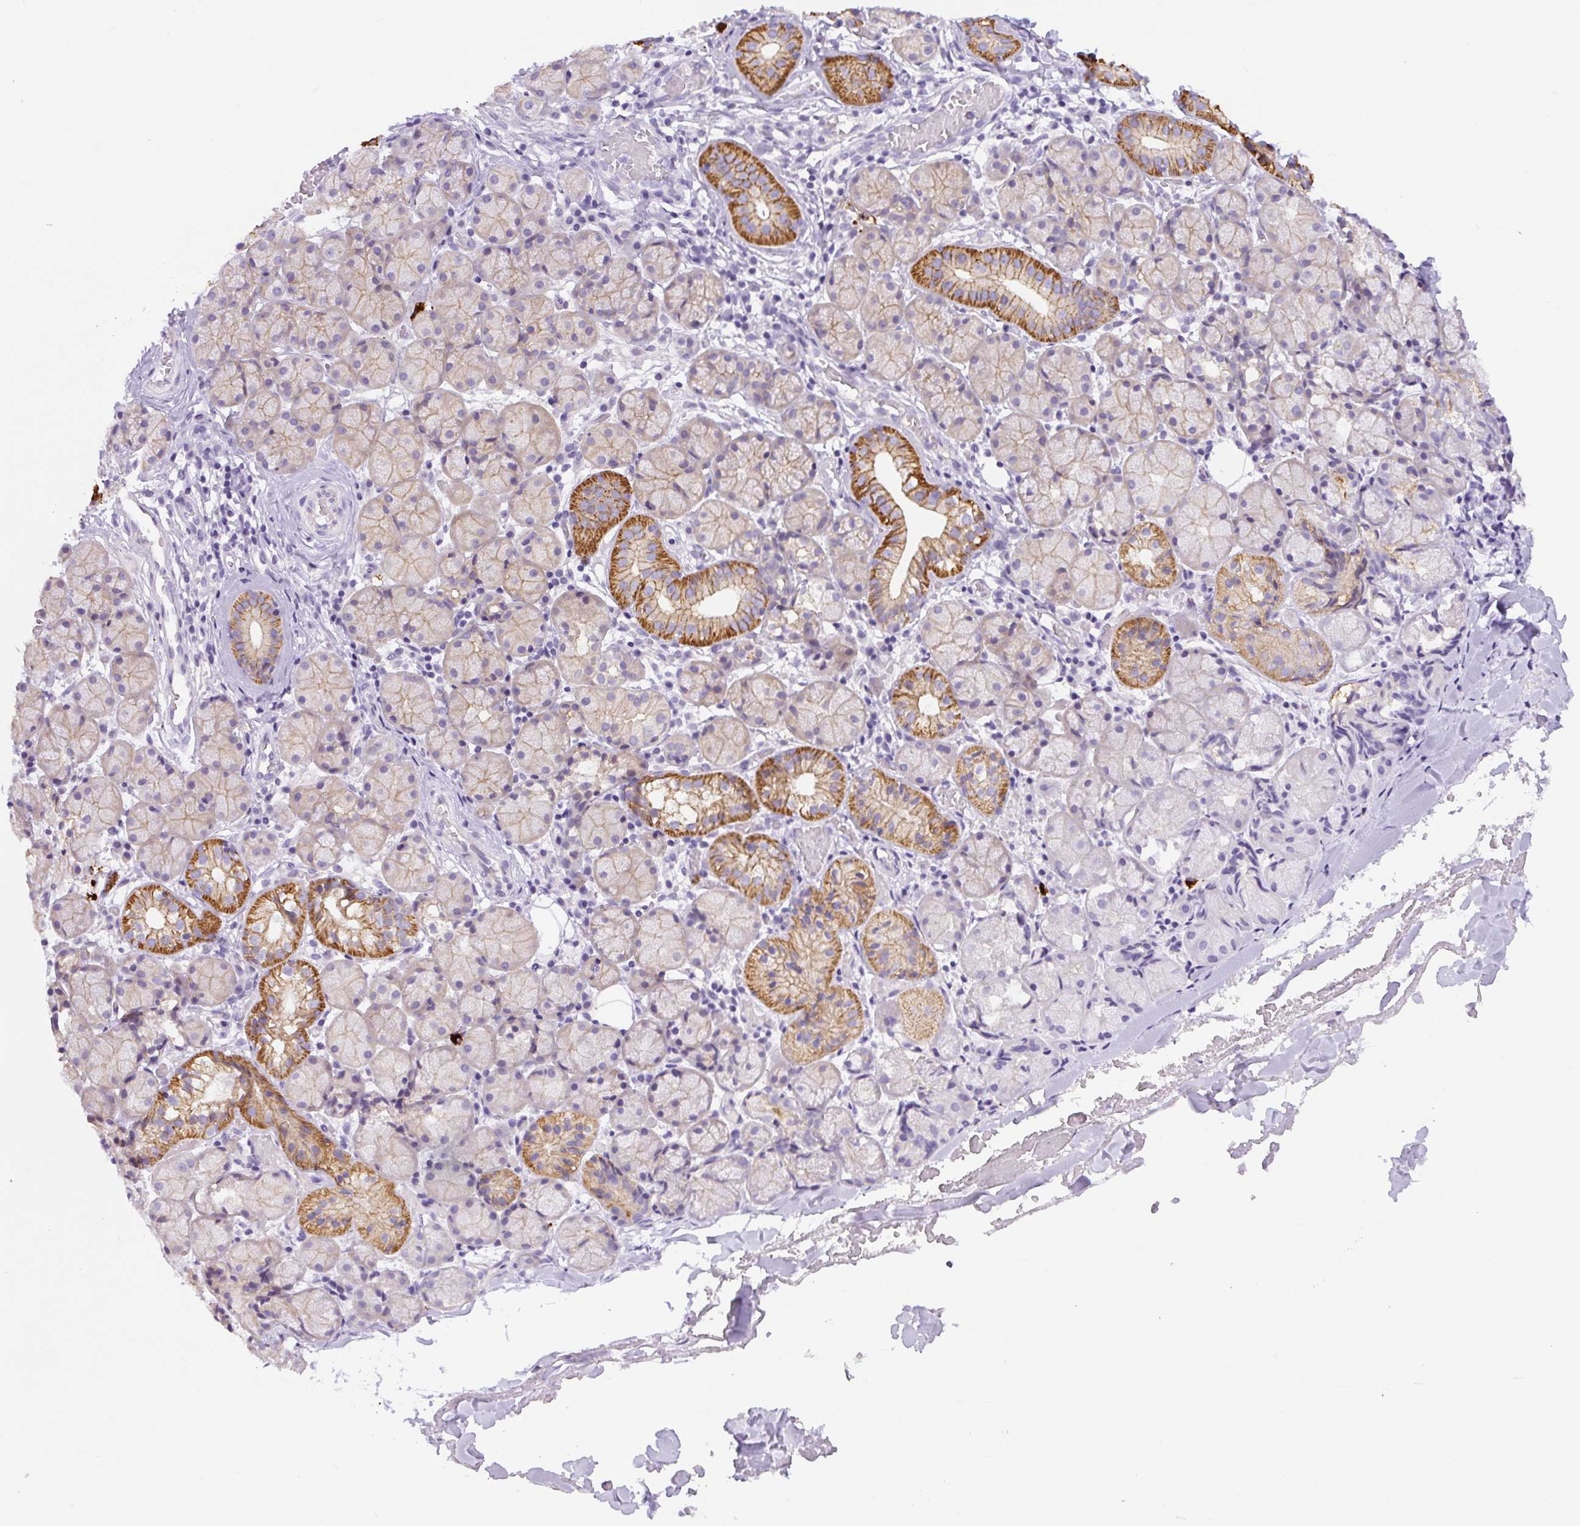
{"staining": {"intensity": "strong", "quantity": "25%-75%", "location": "cytoplasmic/membranous"}, "tissue": "salivary gland", "cell_type": "Glandular cells", "image_type": "normal", "snomed": [{"axis": "morphology", "description": "Normal tissue, NOS"}, {"axis": "topography", "description": "Salivary gland"}], "caption": "Salivary gland stained for a protein shows strong cytoplasmic/membranous positivity in glandular cells.", "gene": "ADAMTS19", "patient": {"sex": "female", "age": 24}}